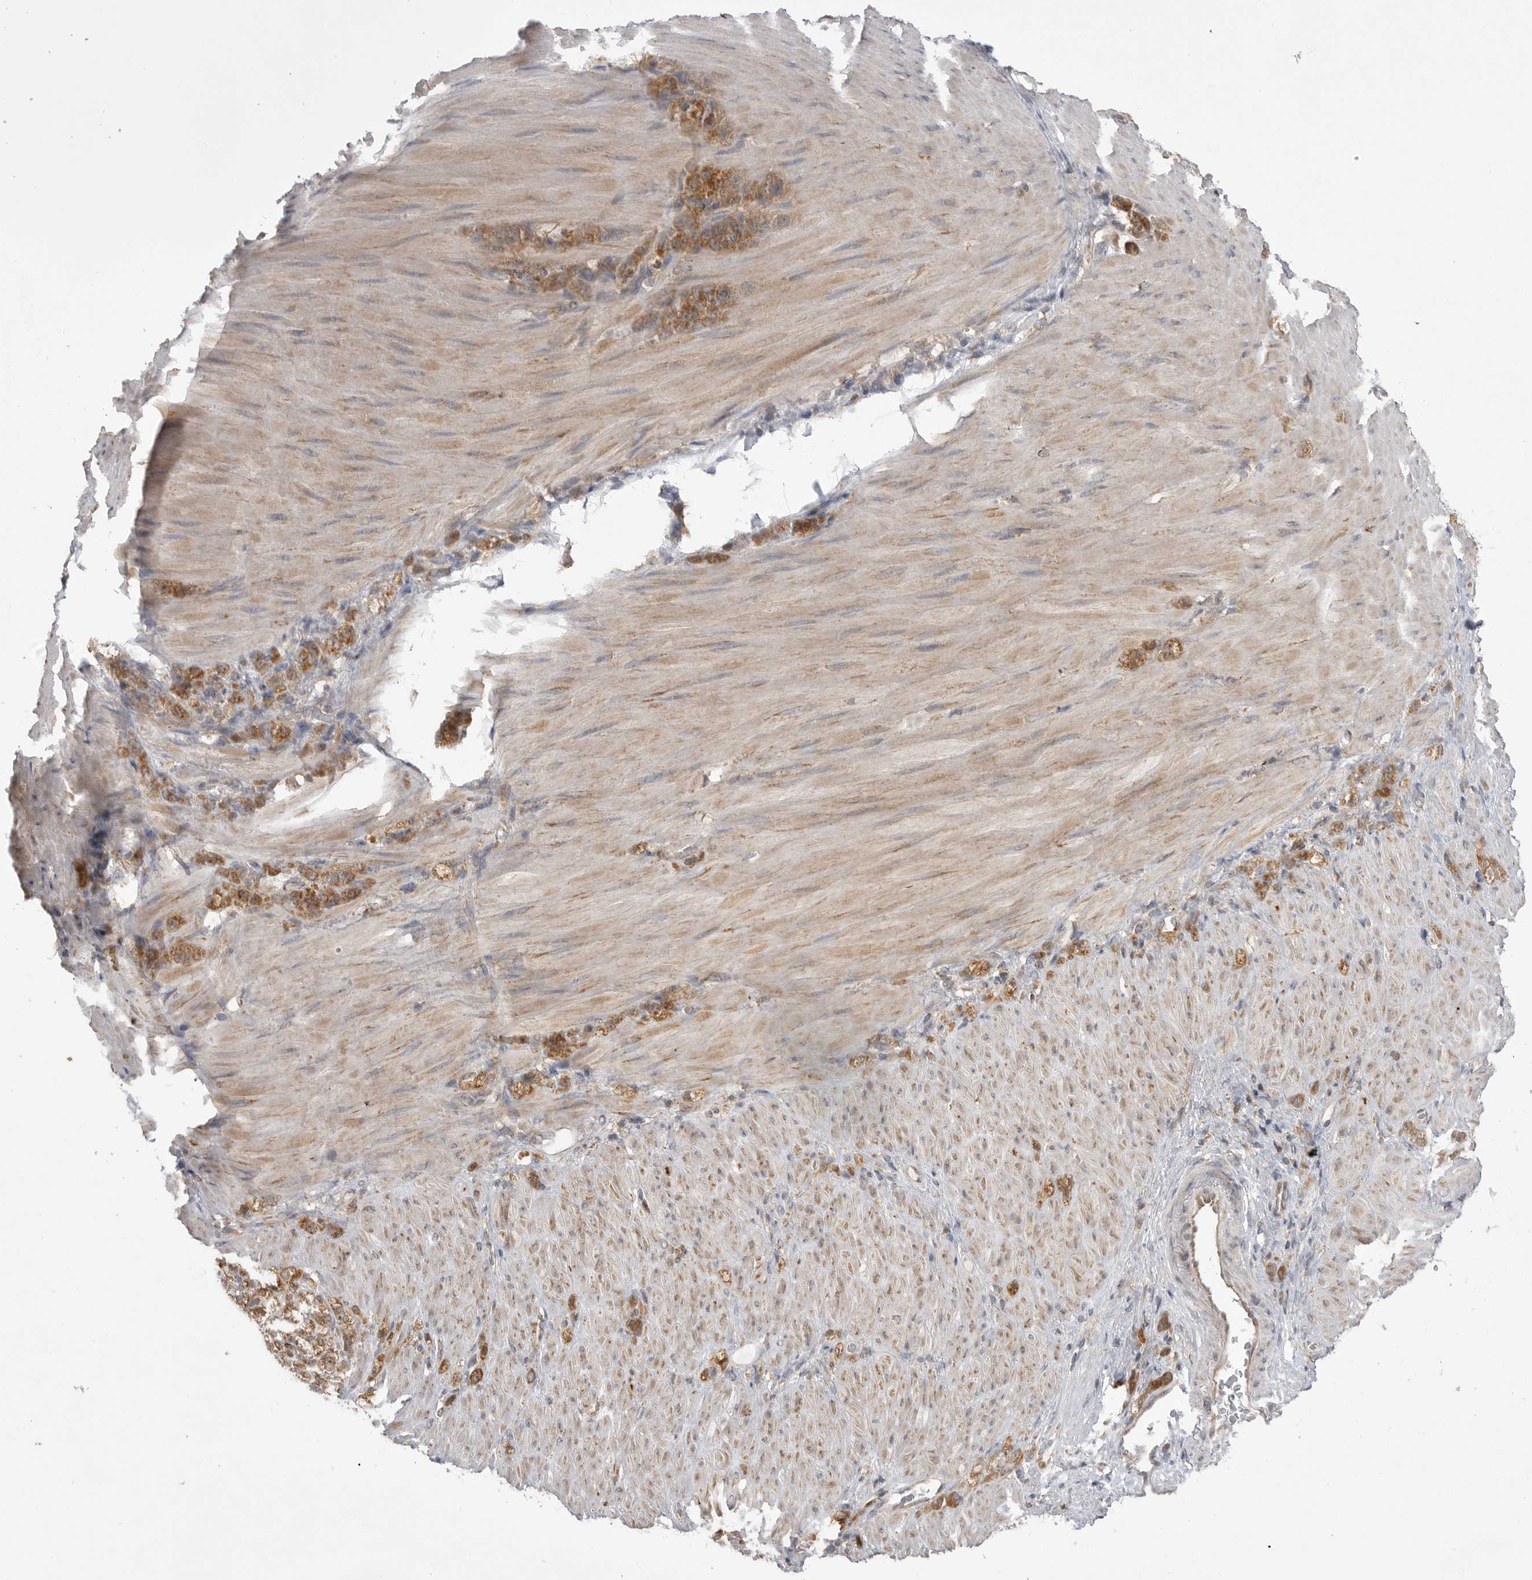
{"staining": {"intensity": "moderate", "quantity": ">75%", "location": "cytoplasmic/membranous"}, "tissue": "stomach cancer", "cell_type": "Tumor cells", "image_type": "cancer", "snomed": [{"axis": "morphology", "description": "Normal tissue, NOS"}, {"axis": "morphology", "description": "Adenocarcinoma, NOS"}, {"axis": "topography", "description": "Stomach"}], "caption": "Immunohistochemistry (IHC) staining of stomach cancer, which exhibits medium levels of moderate cytoplasmic/membranous expression in about >75% of tumor cells indicating moderate cytoplasmic/membranous protein positivity. The staining was performed using DAB (brown) for protein detection and nuclei were counterstained in hematoxylin (blue).", "gene": "KYAT3", "patient": {"sex": "male", "age": 82}}